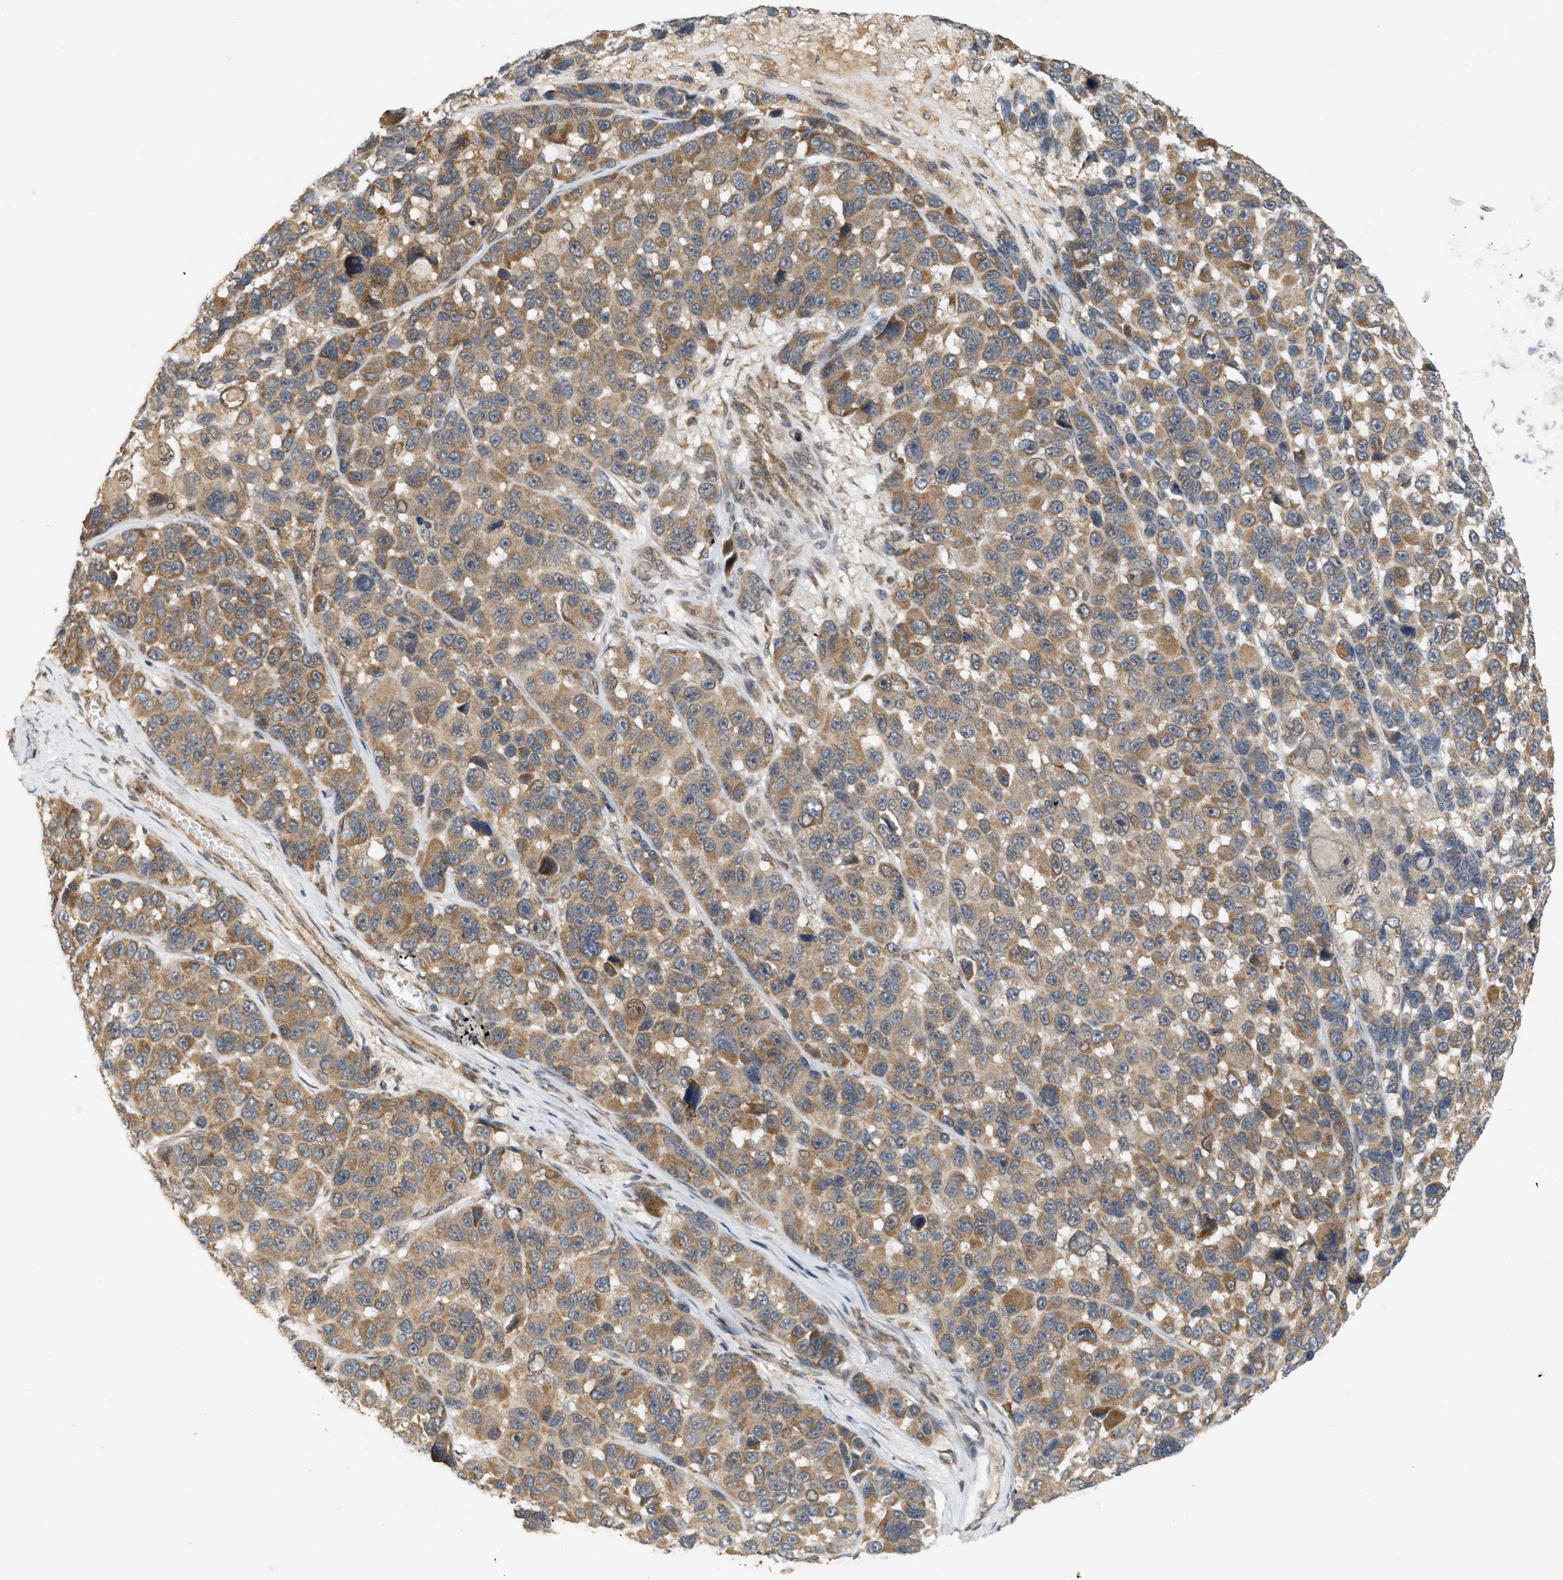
{"staining": {"intensity": "moderate", "quantity": ">75%", "location": "cytoplasmic/membranous"}, "tissue": "melanoma", "cell_type": "Tumor cells", "image_type": "cancer", "snomed": [{"axis": "morphology", "description": "Malignant melanoma, NOS"}, {"axis": "topography", "description": "Skin"}], "caption": "DAB (3,3'-diaminobenzidine) immunohistochemical staining of malignant melanoma displays moderate cytoplasmic/membranous protein expression in approximately >75% of tumor cells. (DAB (3,3'-diaminobenzidine) IHC, brown staining for protein, blue staining for nuclei).", "gene": "PRKD1", "patient": {"sex": "male", "age": 53}}